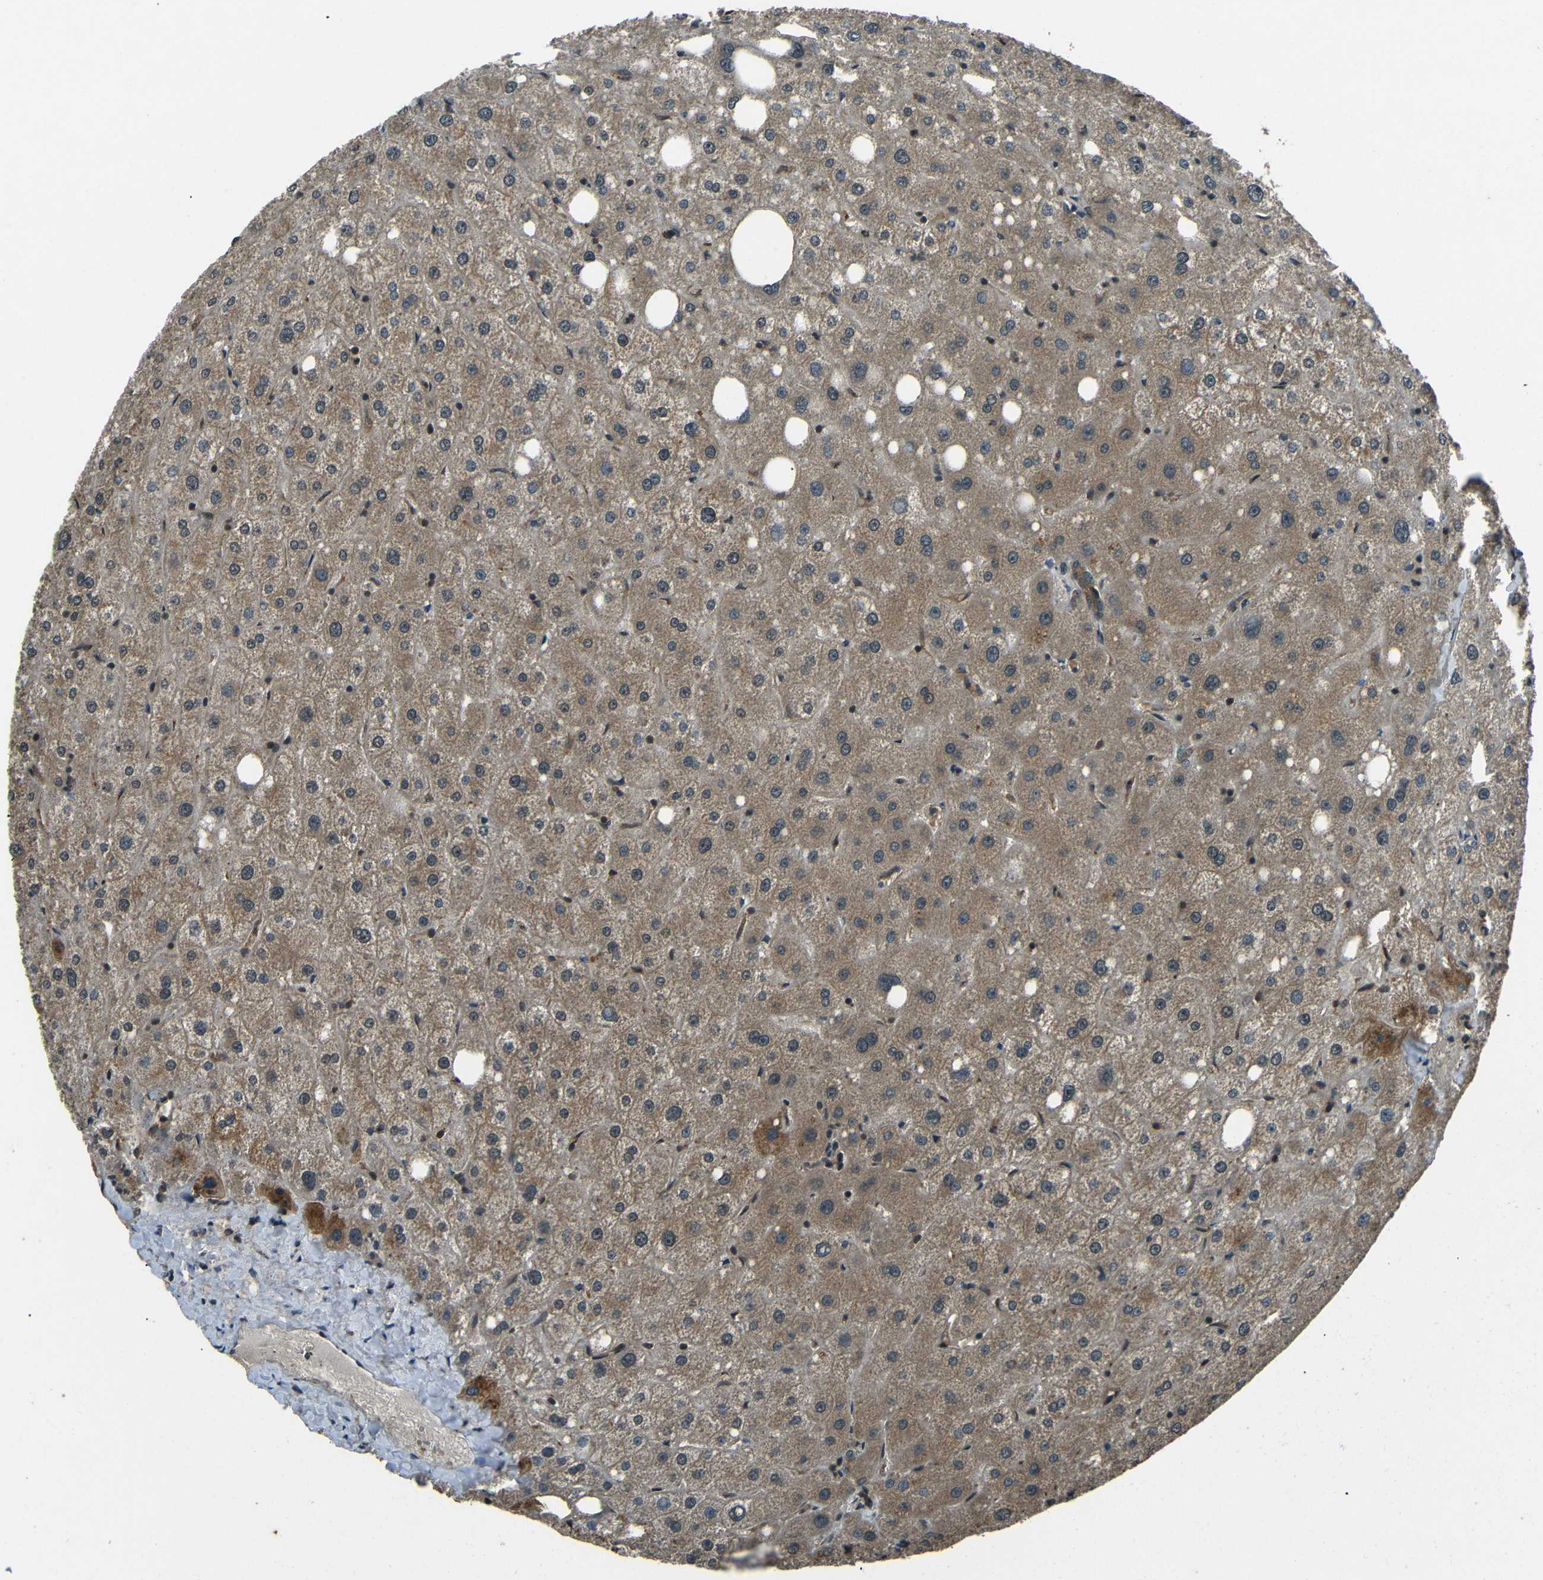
{"staining": {"intensity": "moderate", "quantity": ">75%", "location": "cytoplasmic/membranous"}, "tissue": "liver", "cell_type": "Cholangiocytes", "image_type": "normal", "snomed": [{"axis": "morphology", "description": "Normal tissue, NOS"}, {"axis": "topography", "description": "Liver"}], "caption": "IHC of benign liver reveals medium levels of moderate cytoplasmic/membranous staining in approximately >75% of cholangiocytes.", "gene": "PLK2", "patient": {"sex": "male", "age": 73}}